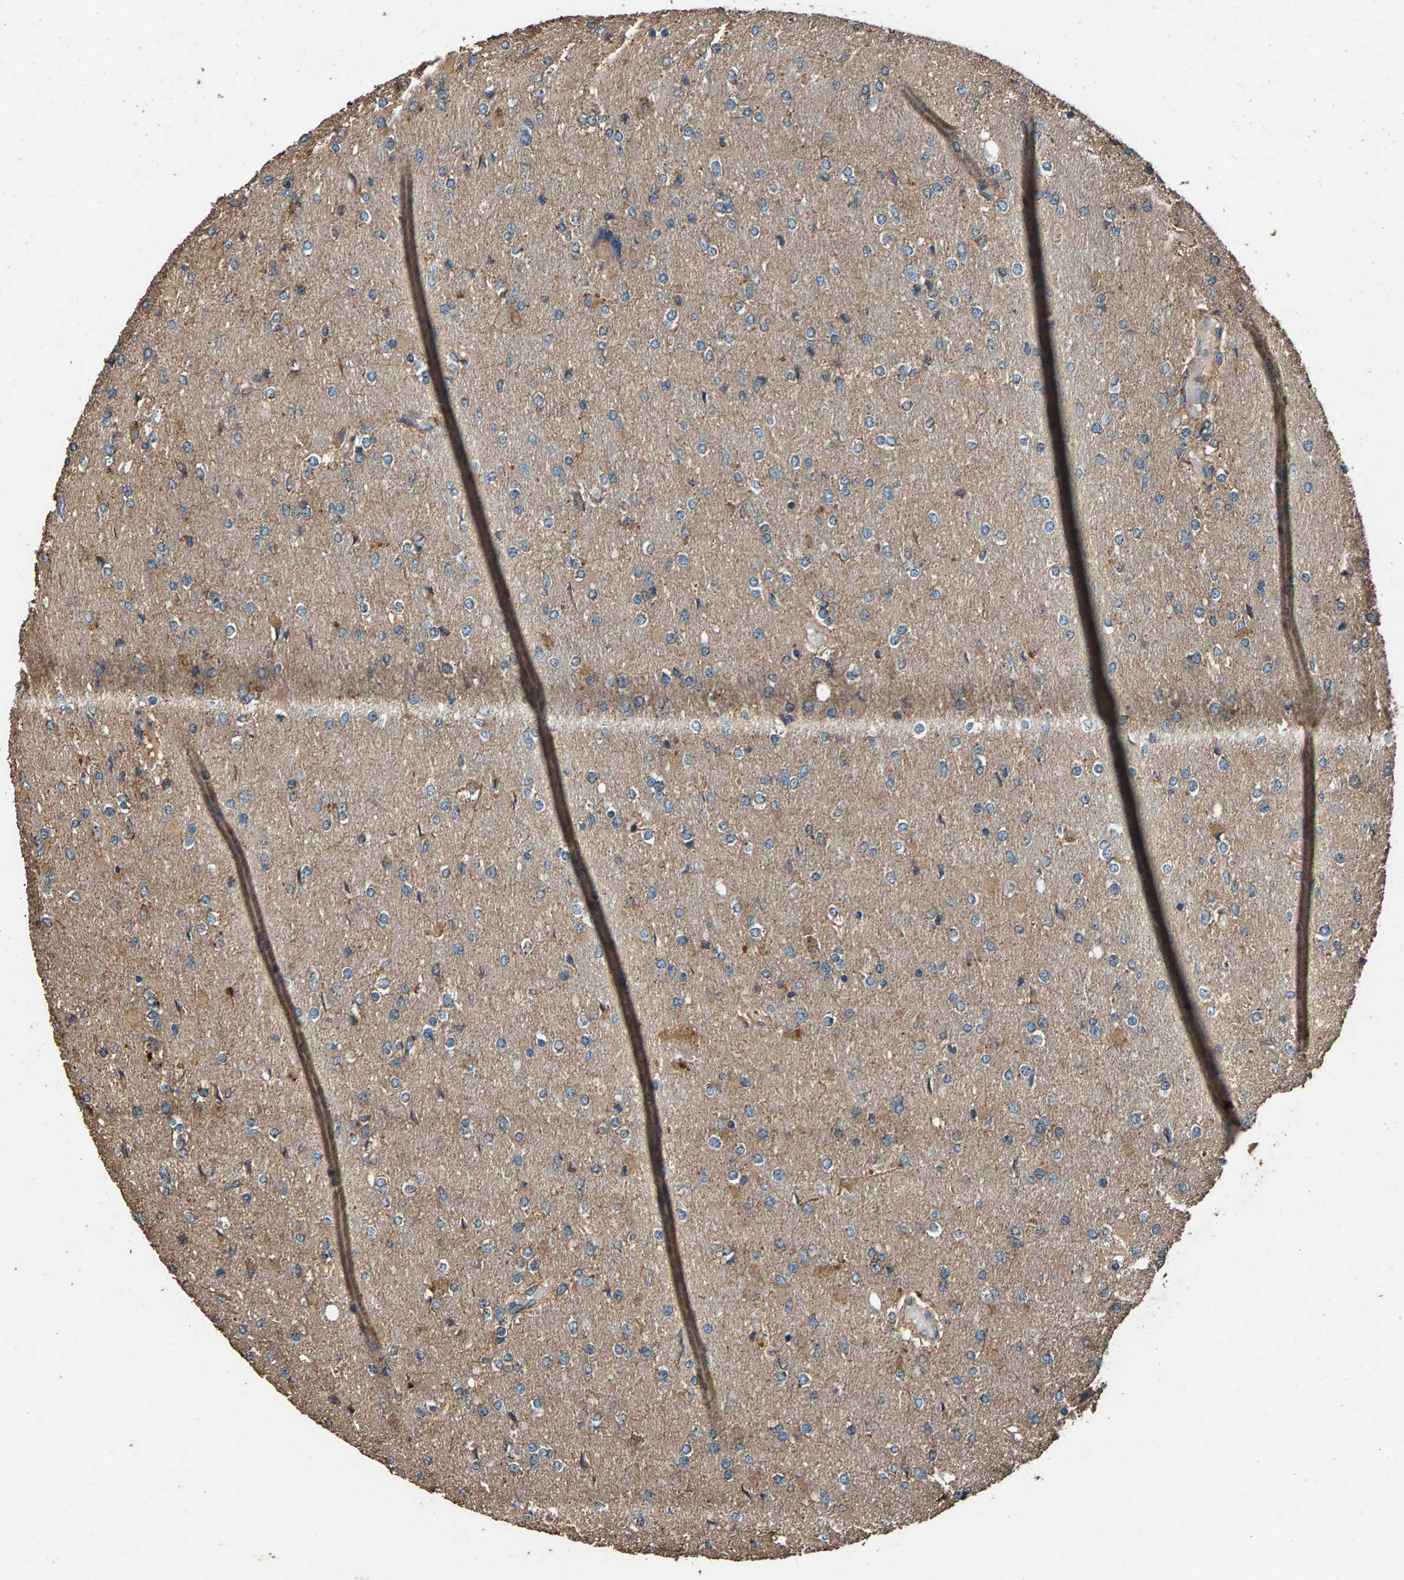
{"staining": {"intensity": "weak", "quantity": "25%-75%", "location": "cytoplasmic/membranous"}, "tissue": "glioma", "cell_type": "Tumor cells", "image_type": "cancer", "snomed": [{"axis": "morphology", "description": "Glioma, malignant, High grade"}, {"axis": "topography", "description": "Cerebral cortex"}], "caption": "This histopathology image reveals immunohistochemistry (IHC) staining of glioma, with low weak cytoplasmic/membranous staining in about 25%-75% of tumor cells.", "gene": "MRPL27", "patient": {"sex": "female", "age": 36}}